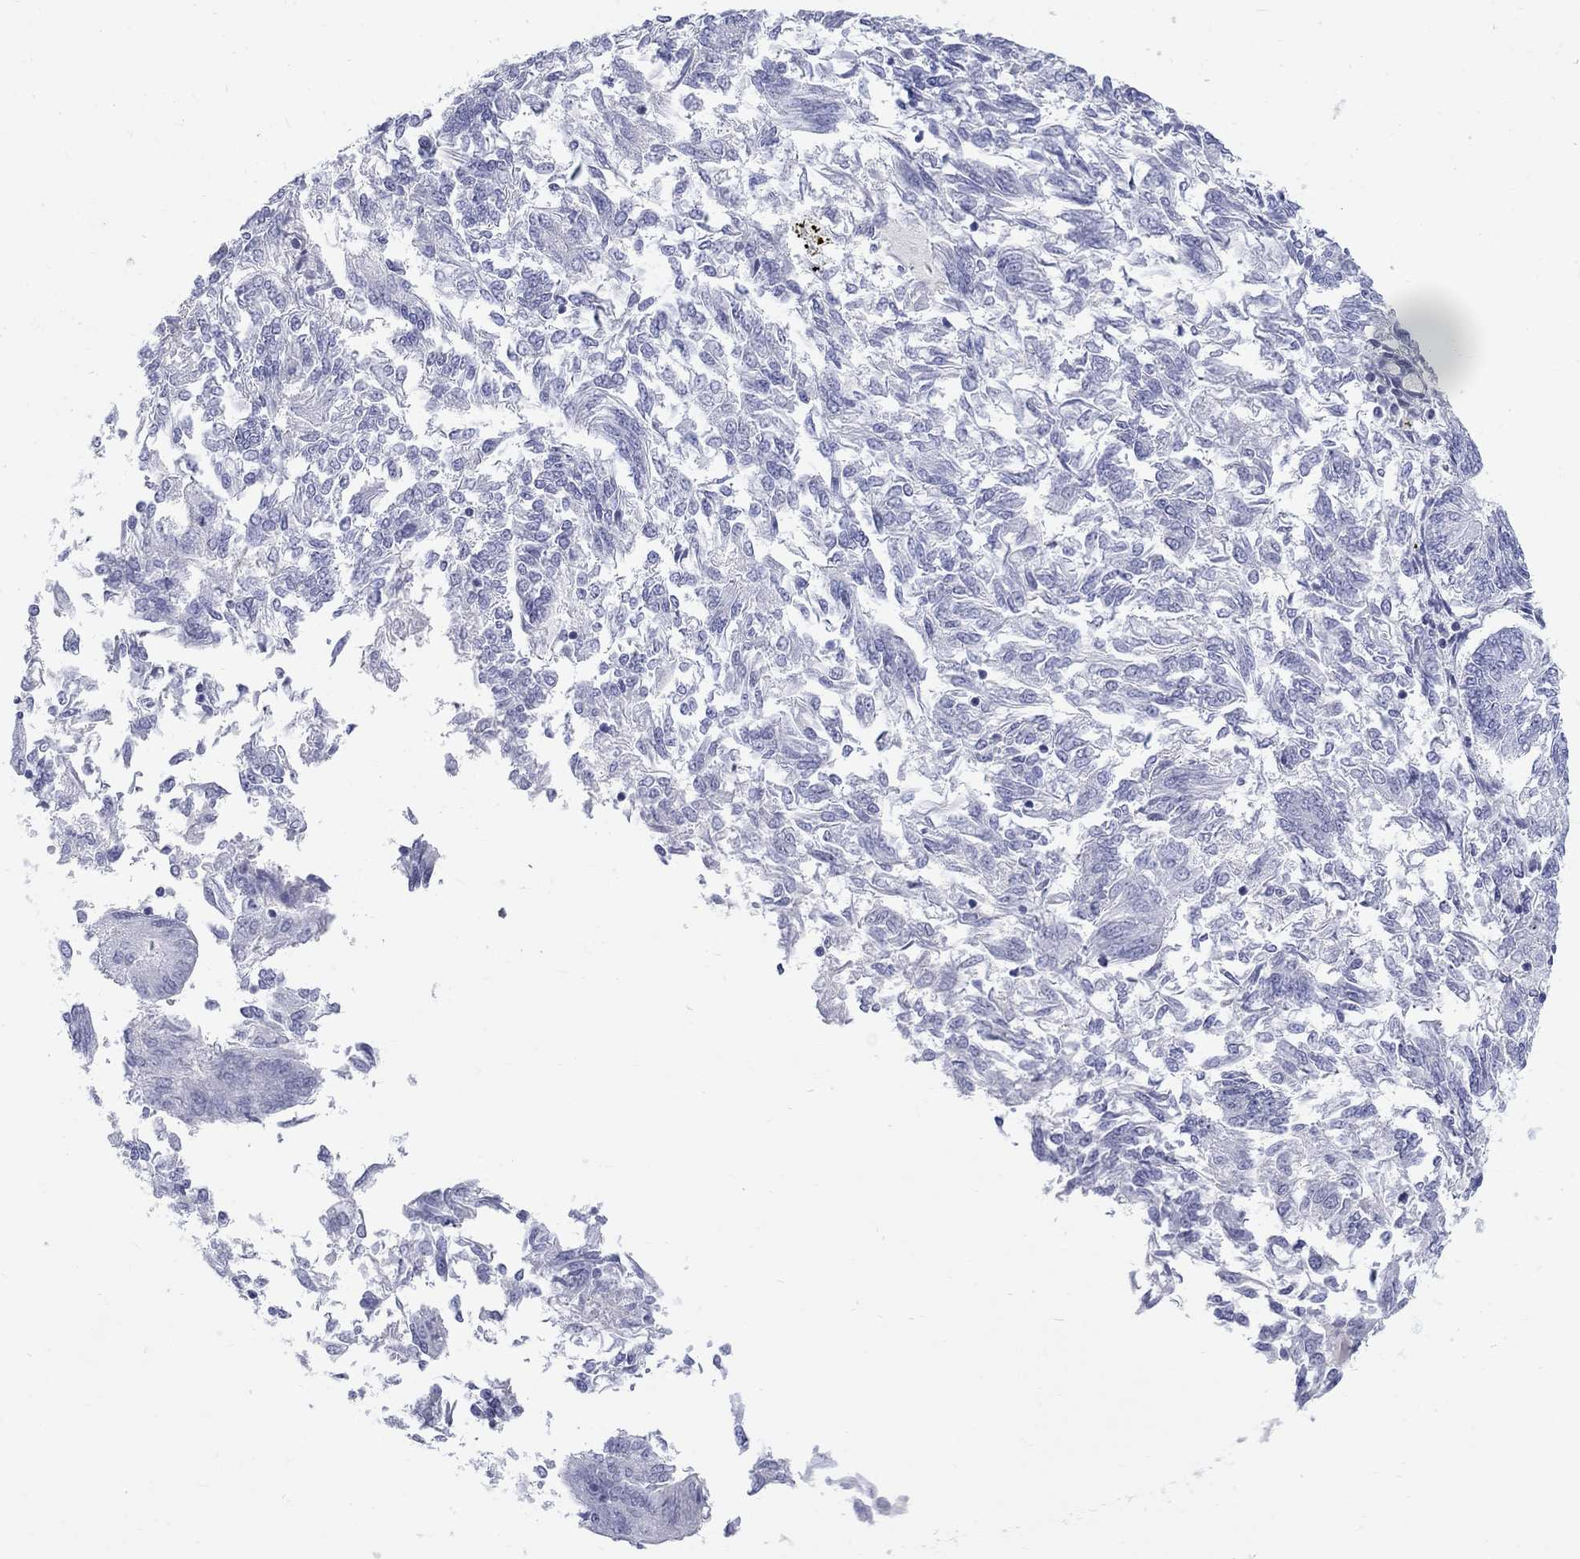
{"staining": {"intensity": "negative", "quantity": "none", "location": "none"}, "tissue": "endometrial cancer", "cell_type": "Tumor cells", "image_type": "cancer", "snomed": [{"axis": "morphology", "description": "Adenocarcinoma, NOS"}, {"axis": "topography", "description": "Endometrium"}], "caption": "High power microscopy histopathology image of an immunohistochemistry image of endometrial adenocarcinoma, revealing no significant staining in tumor cells. Nuclei are stained in blue.", "gene": "MAGEB6", "patient": {"sex": "female", "age": 58}}